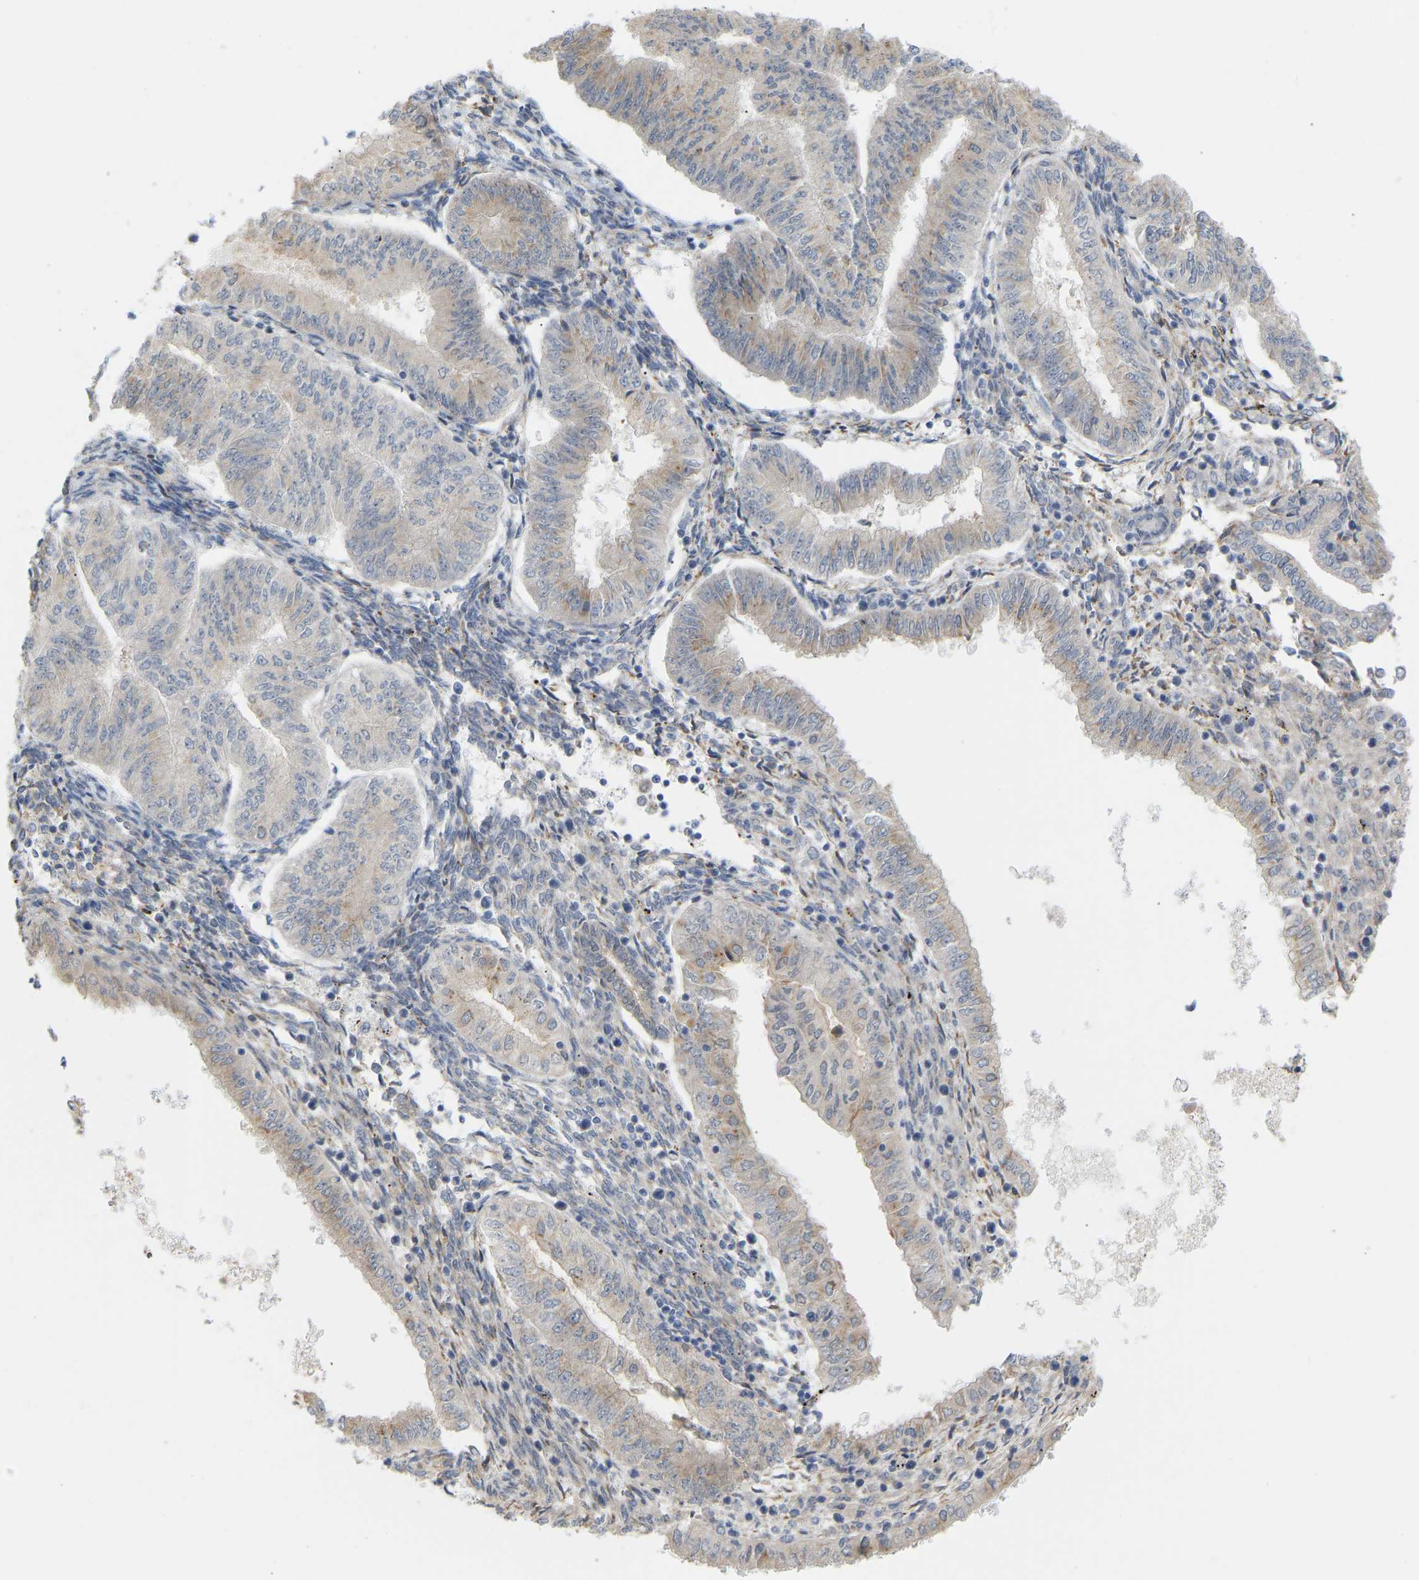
{"staining": {"intensity": "weak", "quantity": "<25%", "location": "cytoplasmic/membranous"}, "tissue": "endometrial cancer", "cell_type": "Tumor cells", "image_type": "cancer", "snomed": [{"axis": "morphology", "description": "Normal tissue, NOS"}, {"axis": "morphology", "description": "Adenocarcinoma, NOS"}, {"axis": "topography", "description": "Endometrium"}], "caption": "This is an immunohistochemistry (IHC) micrograph of endometrial adenocarcinoma. There is no staining in tumor cells.", "gene": "BEND3", "patient": {"sex": "female", "age": 53}}